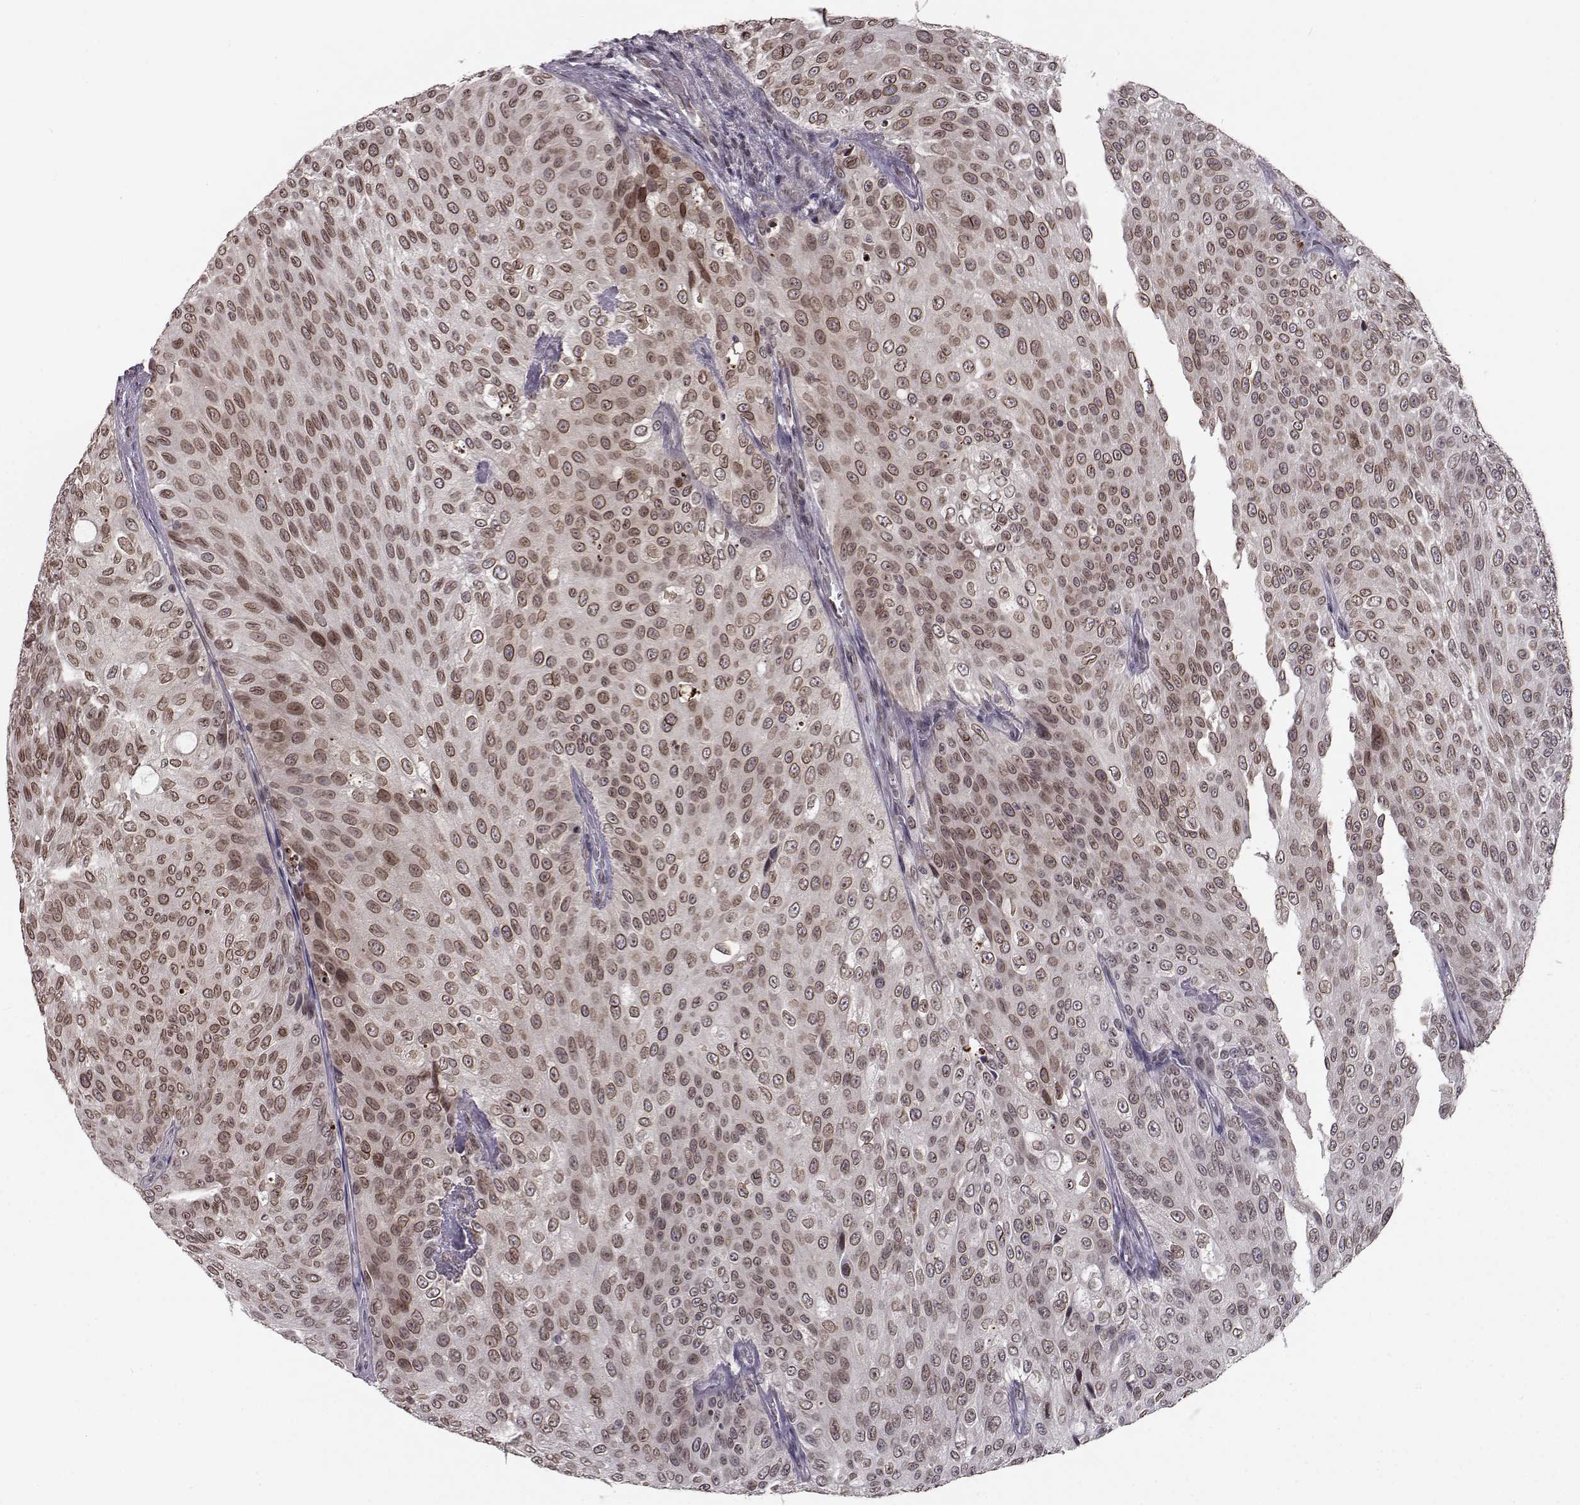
{"staining": {"intensity": "weak", "quantity": ">75%", "location": "cytoplasmic/membranous,nuclear"}, "tissue": "urothelial cancer", "cell_type": "Tumor cells", "image_type": "cancer", "snomed": [{"axis": "morphology", "description": "Urothelial carcinoma, Low grade"}, {"axis": "topography", "description": "Ureter, NOS"}, {"axis": "topography", "description": "Urinary bladder"}], "caption": "An immunohistochemistry photomicrograph of tumor tissue is shown. Protein staining in brown highlights weak cytoplasmic/membranous and nuclear positivity in urothelial carcinoma (low-grade) within tumor cells.", "gene": "NUP37", "patient": {"sex": "male", "age": 78}}